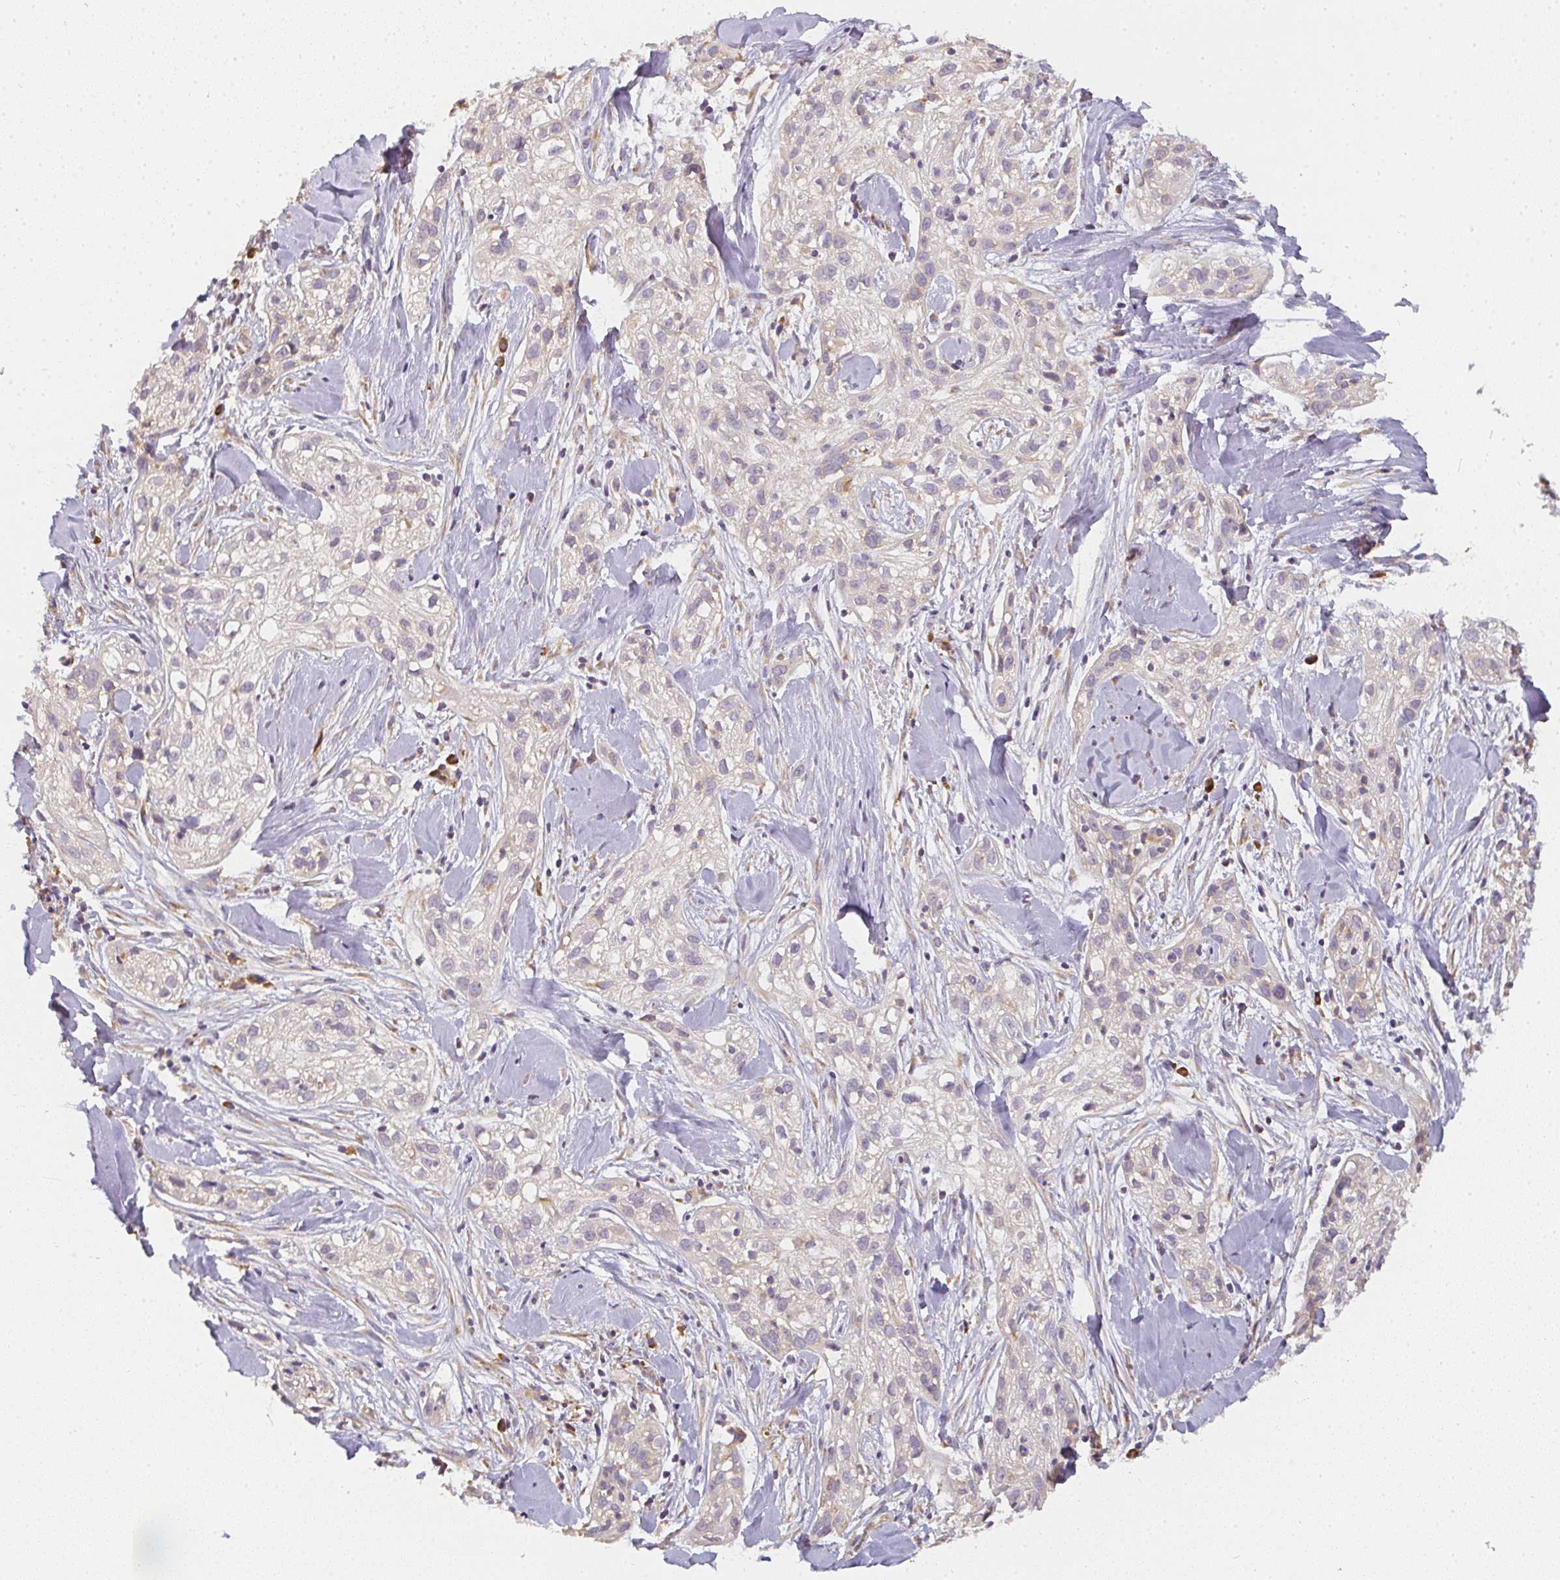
{"staining": {"intensity": "weak", "quantity": "<25%", "location": "cytoplasmic/membranous"}, "tissue": "skin cancer", "cell_type": "Tumor cells", "image_type": "cancer", "snomed": [{"axis": "morphology", "description": "Squamous cell carcinoma, NOS"}, {"axis": "topography", "description": "Skin"}], "caption": "Immunohistochemistry image of skin cancer stained for a protein (brown), which exhibits no positivity in tumor cells.", "gene": "SLC35B3", "patient": {"sex": "male", "age": 82}}